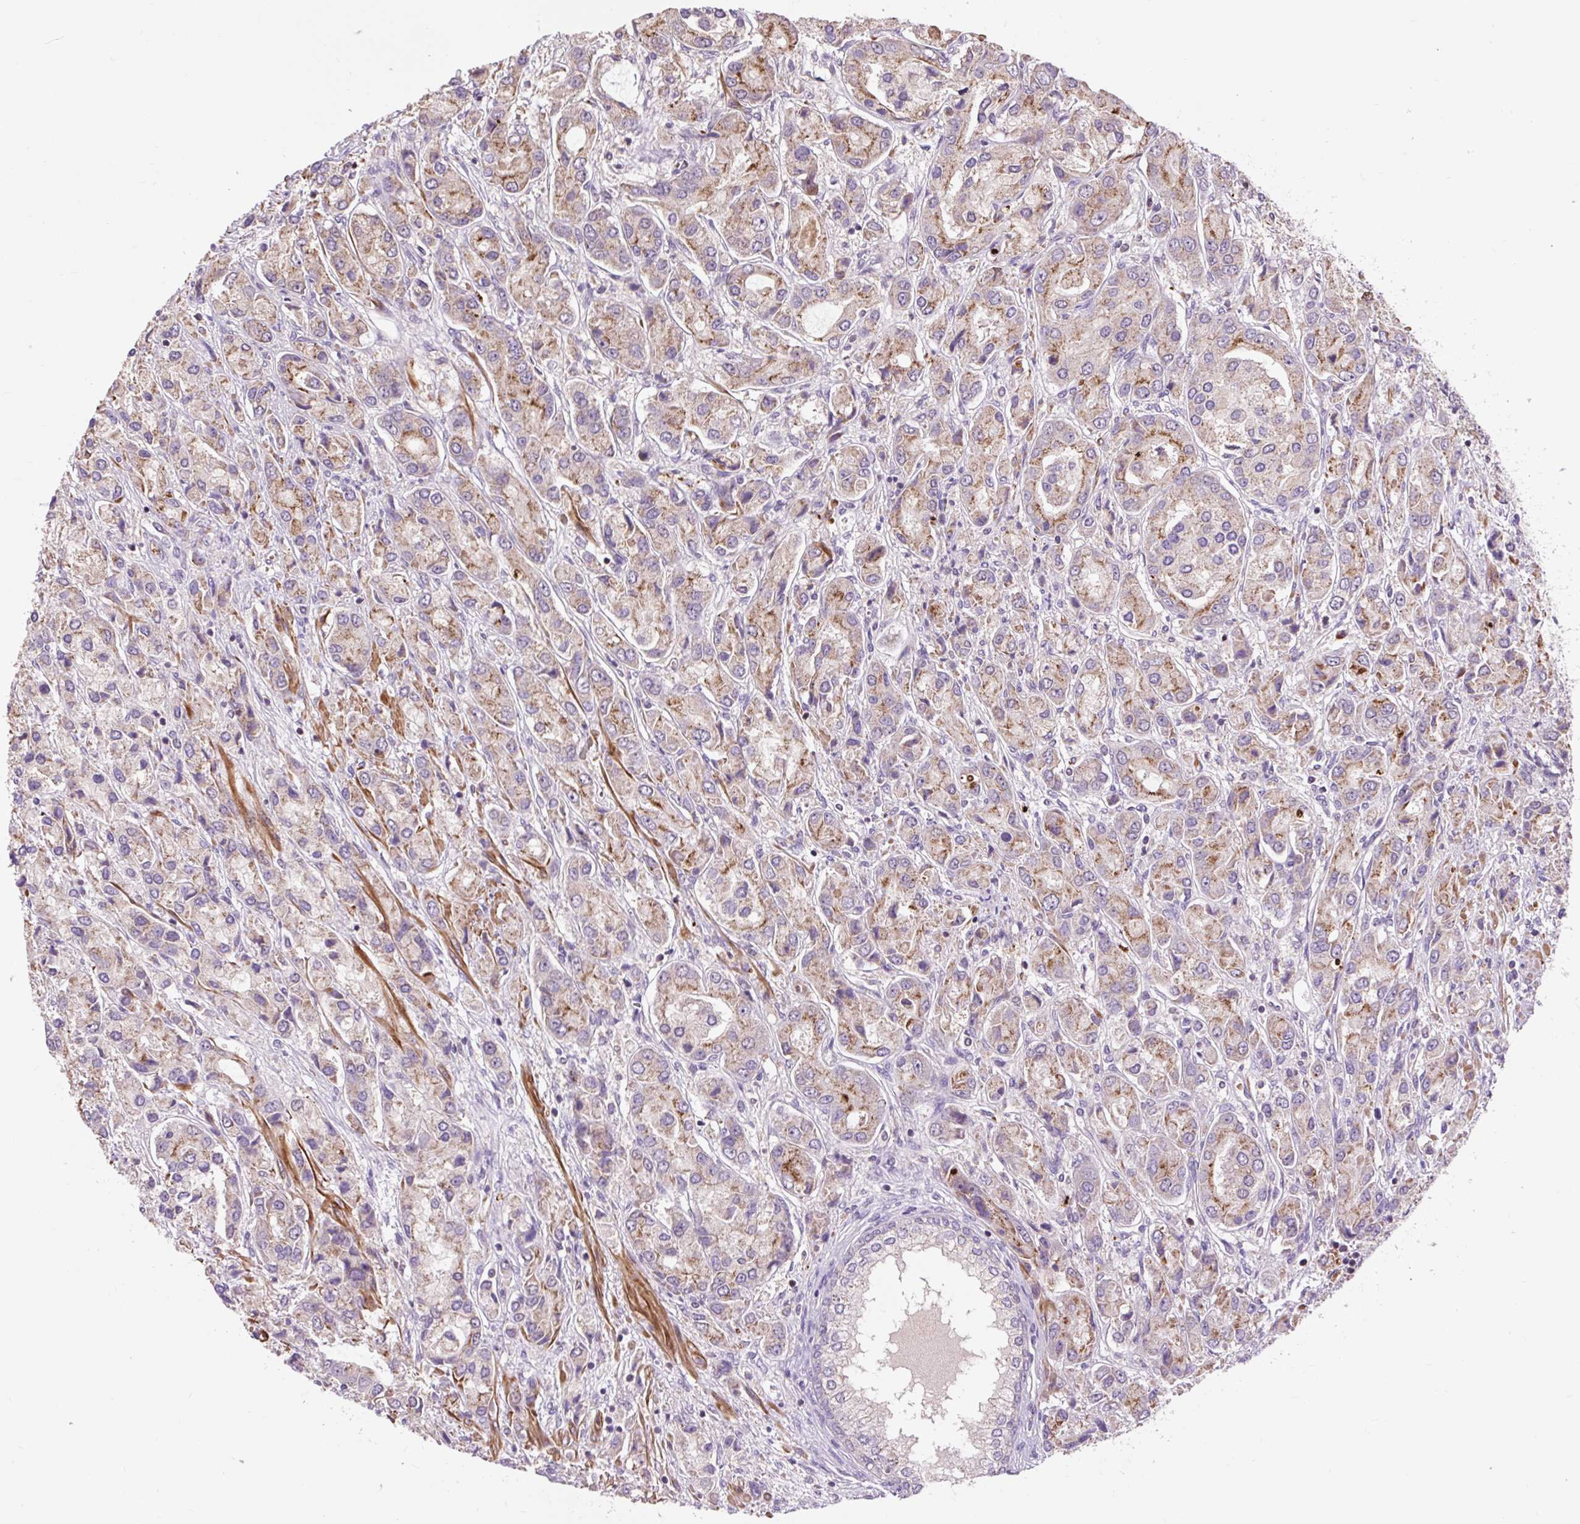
{"staining": {"intensity": "moderate", "quantity": "25%-75%", "location": "cytoplasmic/membranous"}, "tissue": "prostate cancer", "cell_type": "Tumor cells", "image_type": "cancer", "snomed": [{"axis": "morphology", "description": "Adenocarcinoma, High grade"}, {"axis": "topography", "description": "Prostate"}], "caption": "There is medium levels of moderate cytoplasmic/membranous staining in tumor cells of high-grade adenocarcinoma (prostate), as demonstrated by immunohistochemical staining (brown color).", "gene": "PRIMPOL", "patient": {"sex": "male", "age": 67}}